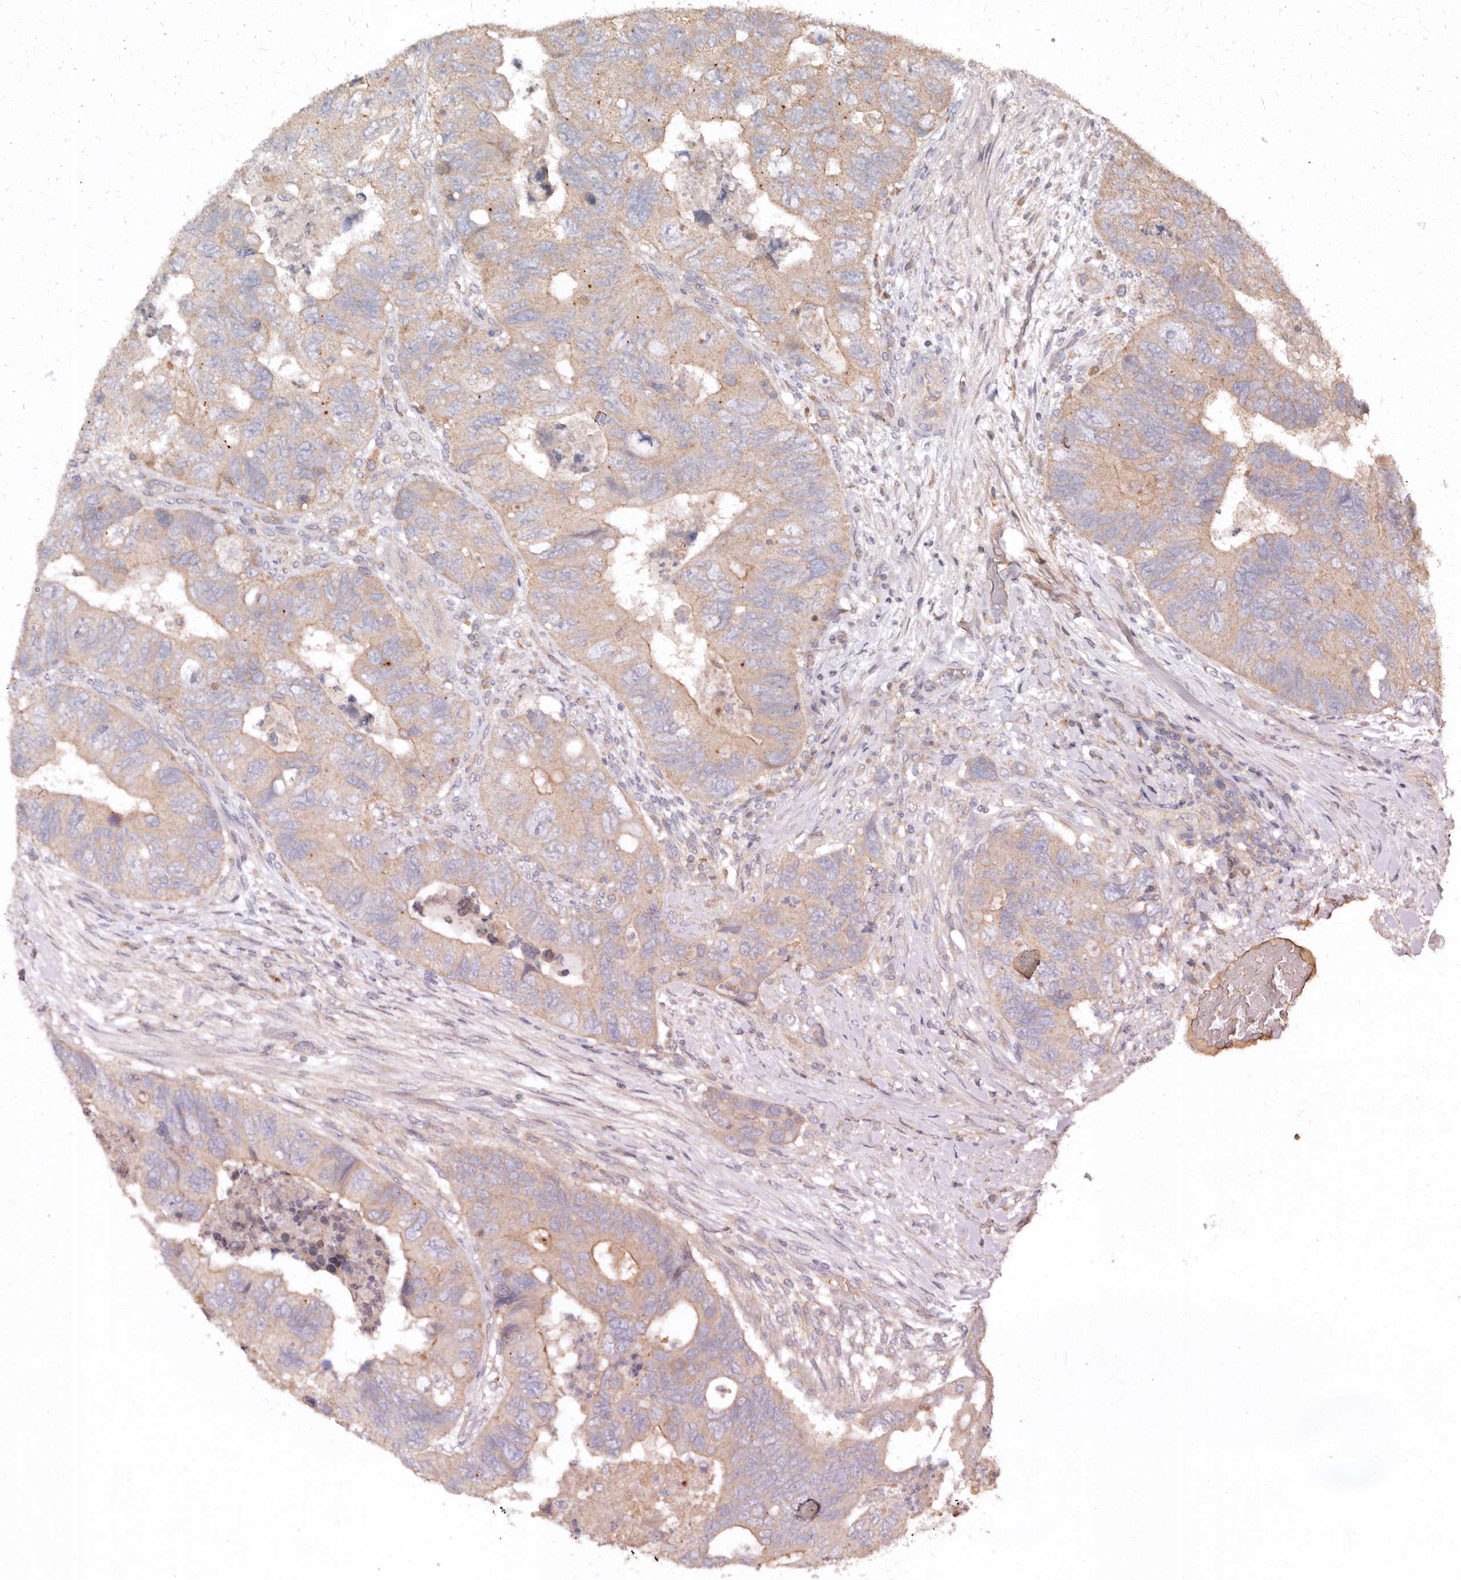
{"staining": {"intensity": "weak", "quantity": "<25%", "location": "cytoplasmic/membranous"}, "tissue": "colorectal cancer", "cell_type": "Tumor cells", "image_type": "cancer", "snomed": [{"axis": "morphology", "description": "Adenocarcinoma, NOS"}, {"axis": "topography", "description": "Rectum"}], "caption": "DAB (3,3'-diaminobenzidine) immunohistochemical staining of human colorectal adenocarcinoma exhibits no significant staining in tumor cells.", "gene": "FARS2", "patient": {"sex": "male", "age": 63}}